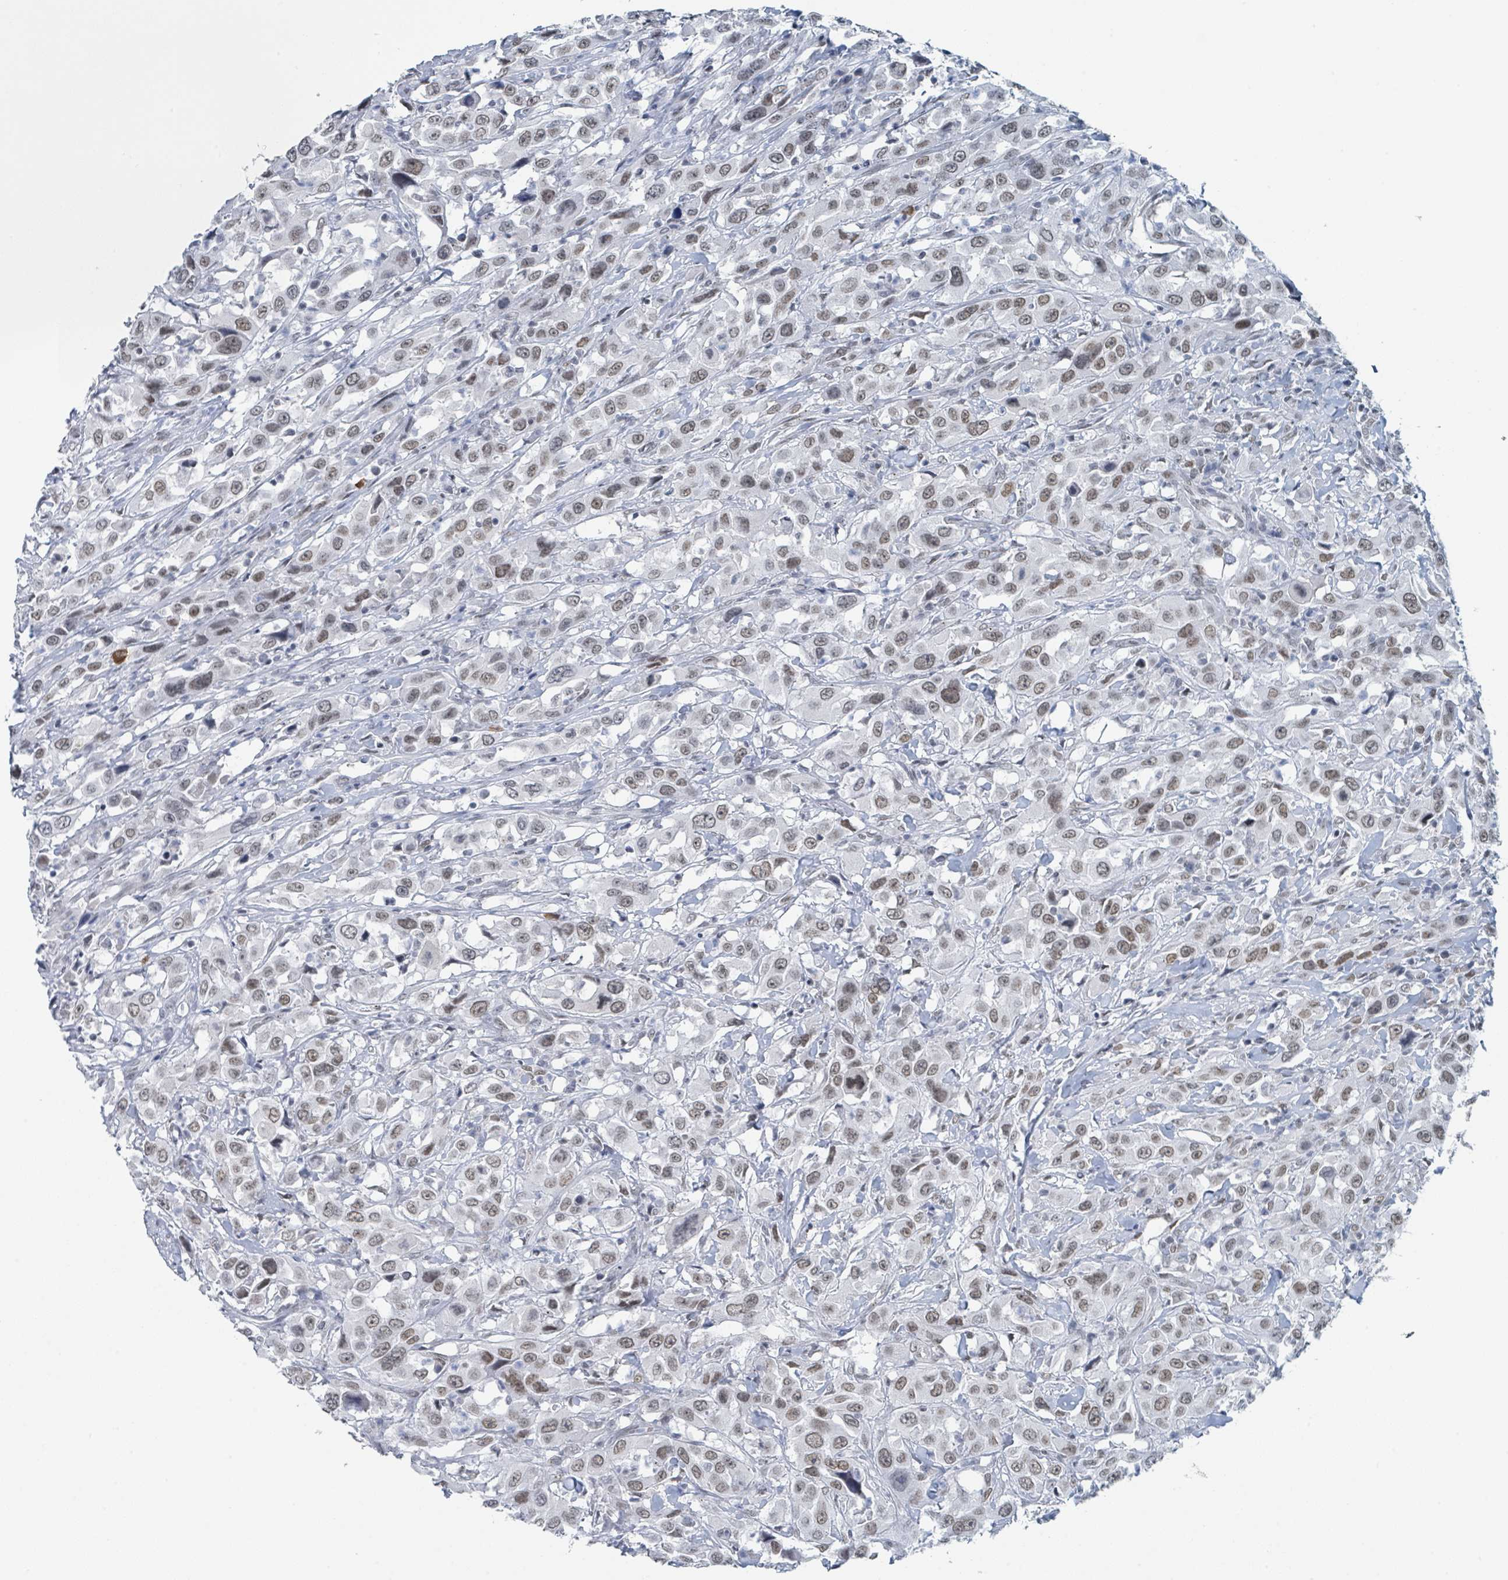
{"staining": {"intensity": "weak", "quantity": ">75%", "location": "nuclear"}, "tissue": "urothelial cancer", "cell_type": "Tumor cells", "image_type": "cancer", "snomed": [{"axis": "morphology", "description": "Urothelial carcinoma, High grade"}, {"axis": "topography", "description": "Urinary bladder"}], "caption": "The histopathology image reveals immunohistochemical staining of urothelial carcinoma (high-grade). There is weak nuclear positivity is present in about >75% of tumor cells.", "gene": "EHMT2", "patient": {"sex": "male", "age": 61}}